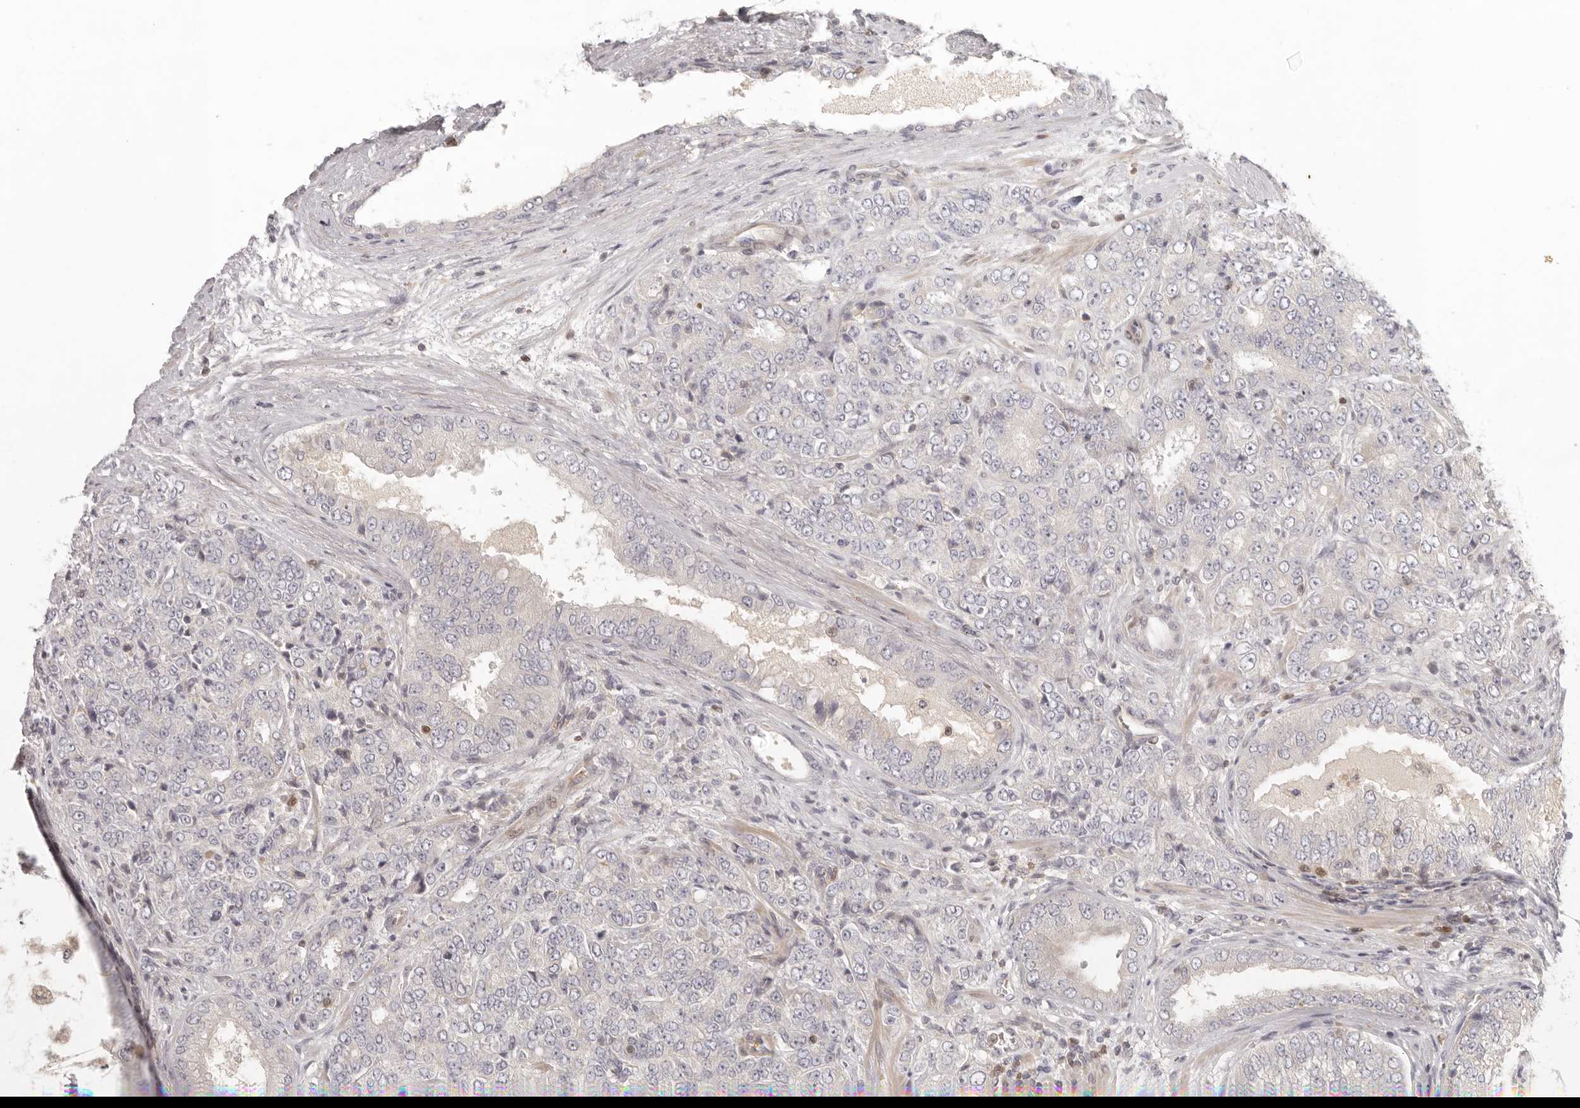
{"staining": {"intensity": "negative", "quantity": "none", "location": "none"}, "tissue": "prostate cancer", "cell_type": "Tumor cells", "image_type": "cancer", "snomed": [{"axis": "morphology", "description": "Adenocarcinoma, High grade"}, {"axis": "topography", "description": "Prostate"}], "caption": "The image shows no significant staining in tumor cells of prostate cancer (high-grade adenocarcinoma).", "gene": "AHDC1", "patient": {"sex": "male", "age": 58}}